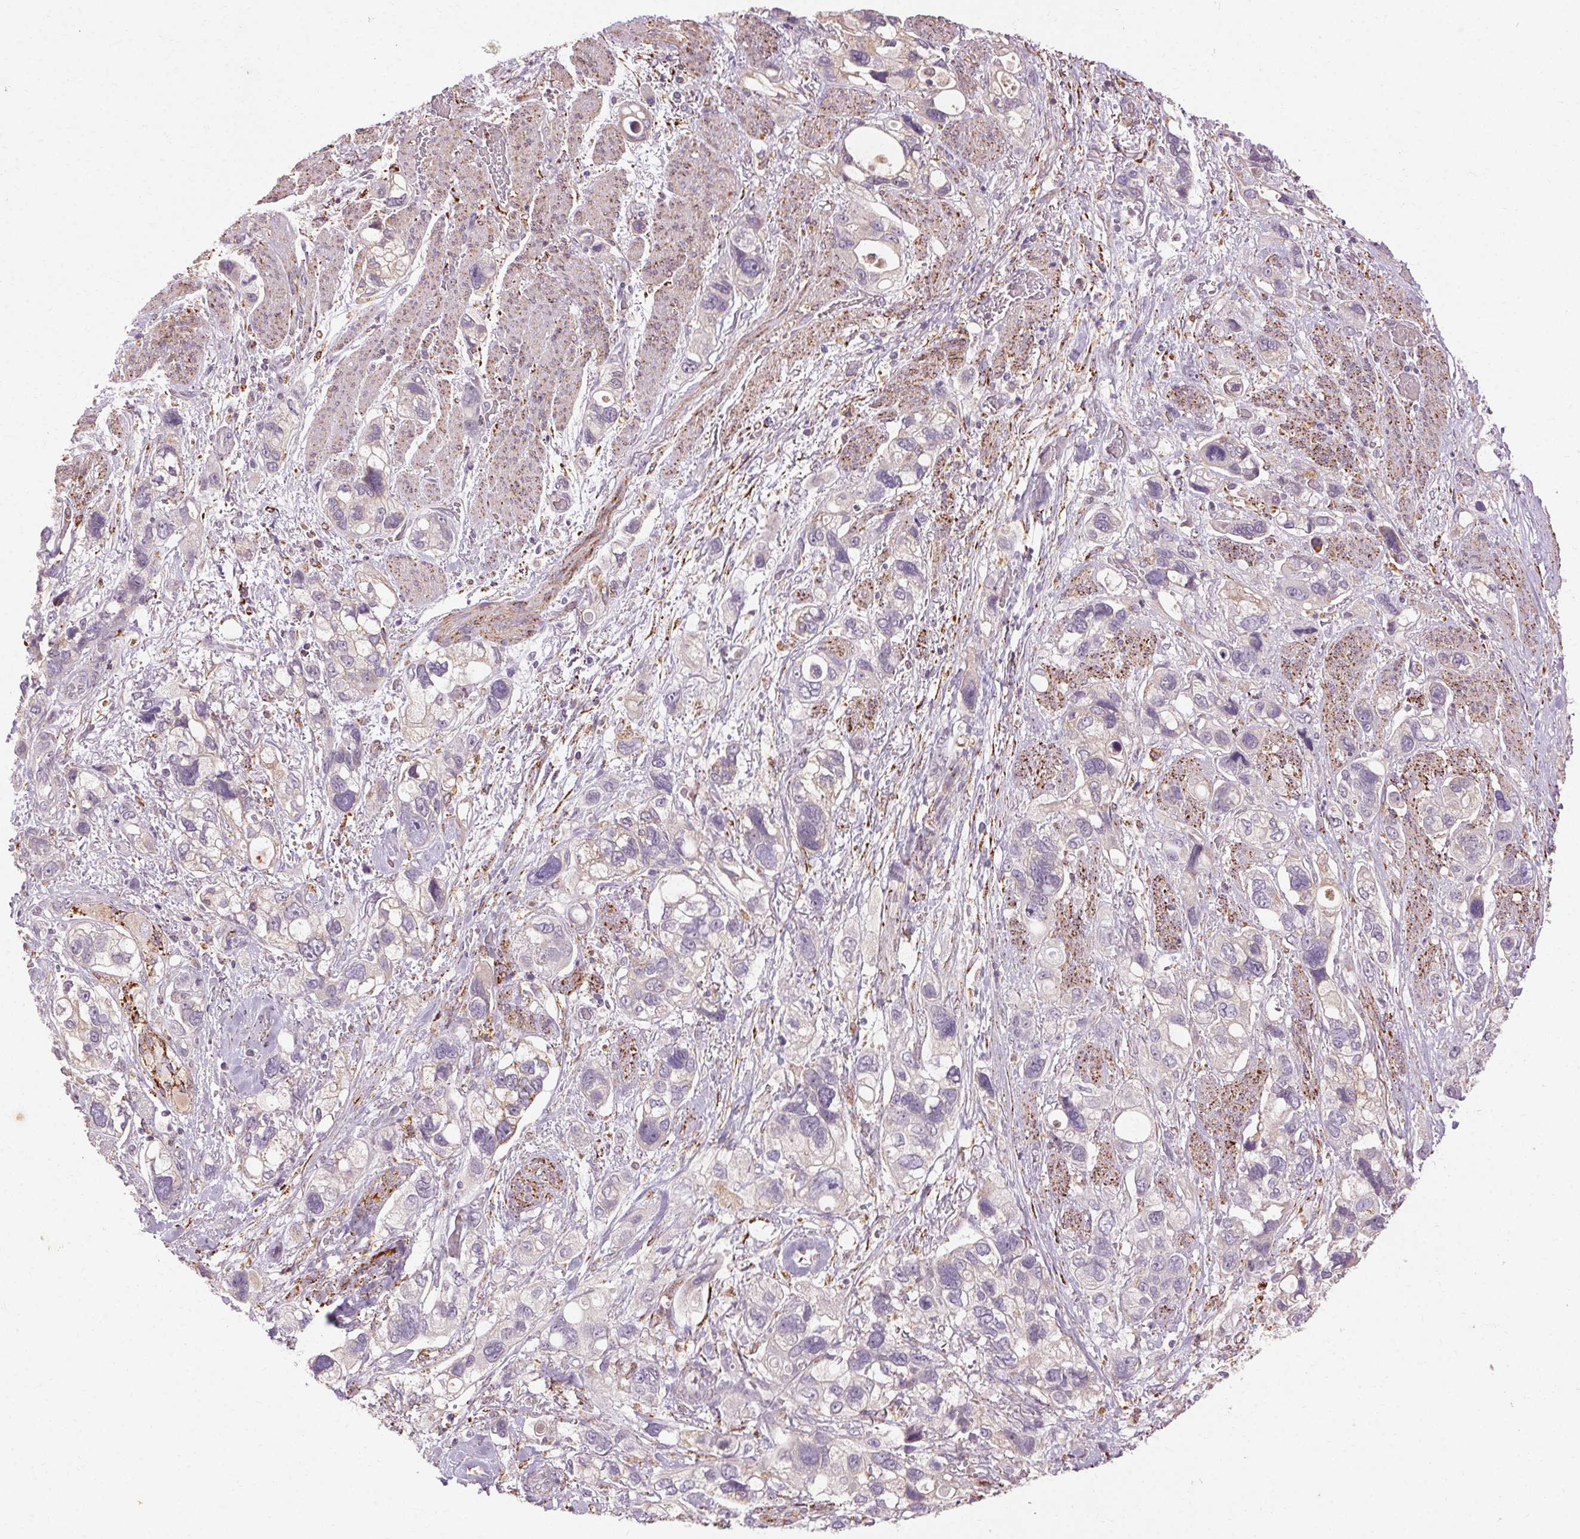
{"staining": {"intensity": "negative", "quantity": "none", "location": "none"}, "tissue": "stomach cancer", "cell_type": "Tumor cells", "image_type": "cancer", "snomed": [{"axis": "morphology", "description": "Adenocarcinoma, NOS"}, {"axis": "topography", "description": "Stomach, upper"}], "caption": "DAB (3,3'-diaminobenzidine) immunohistochemical staining of stomach cancer shows no significant positivity in tumor cells.", "gene": "REP15", "patient": {"sex": "female", "age": 81}}